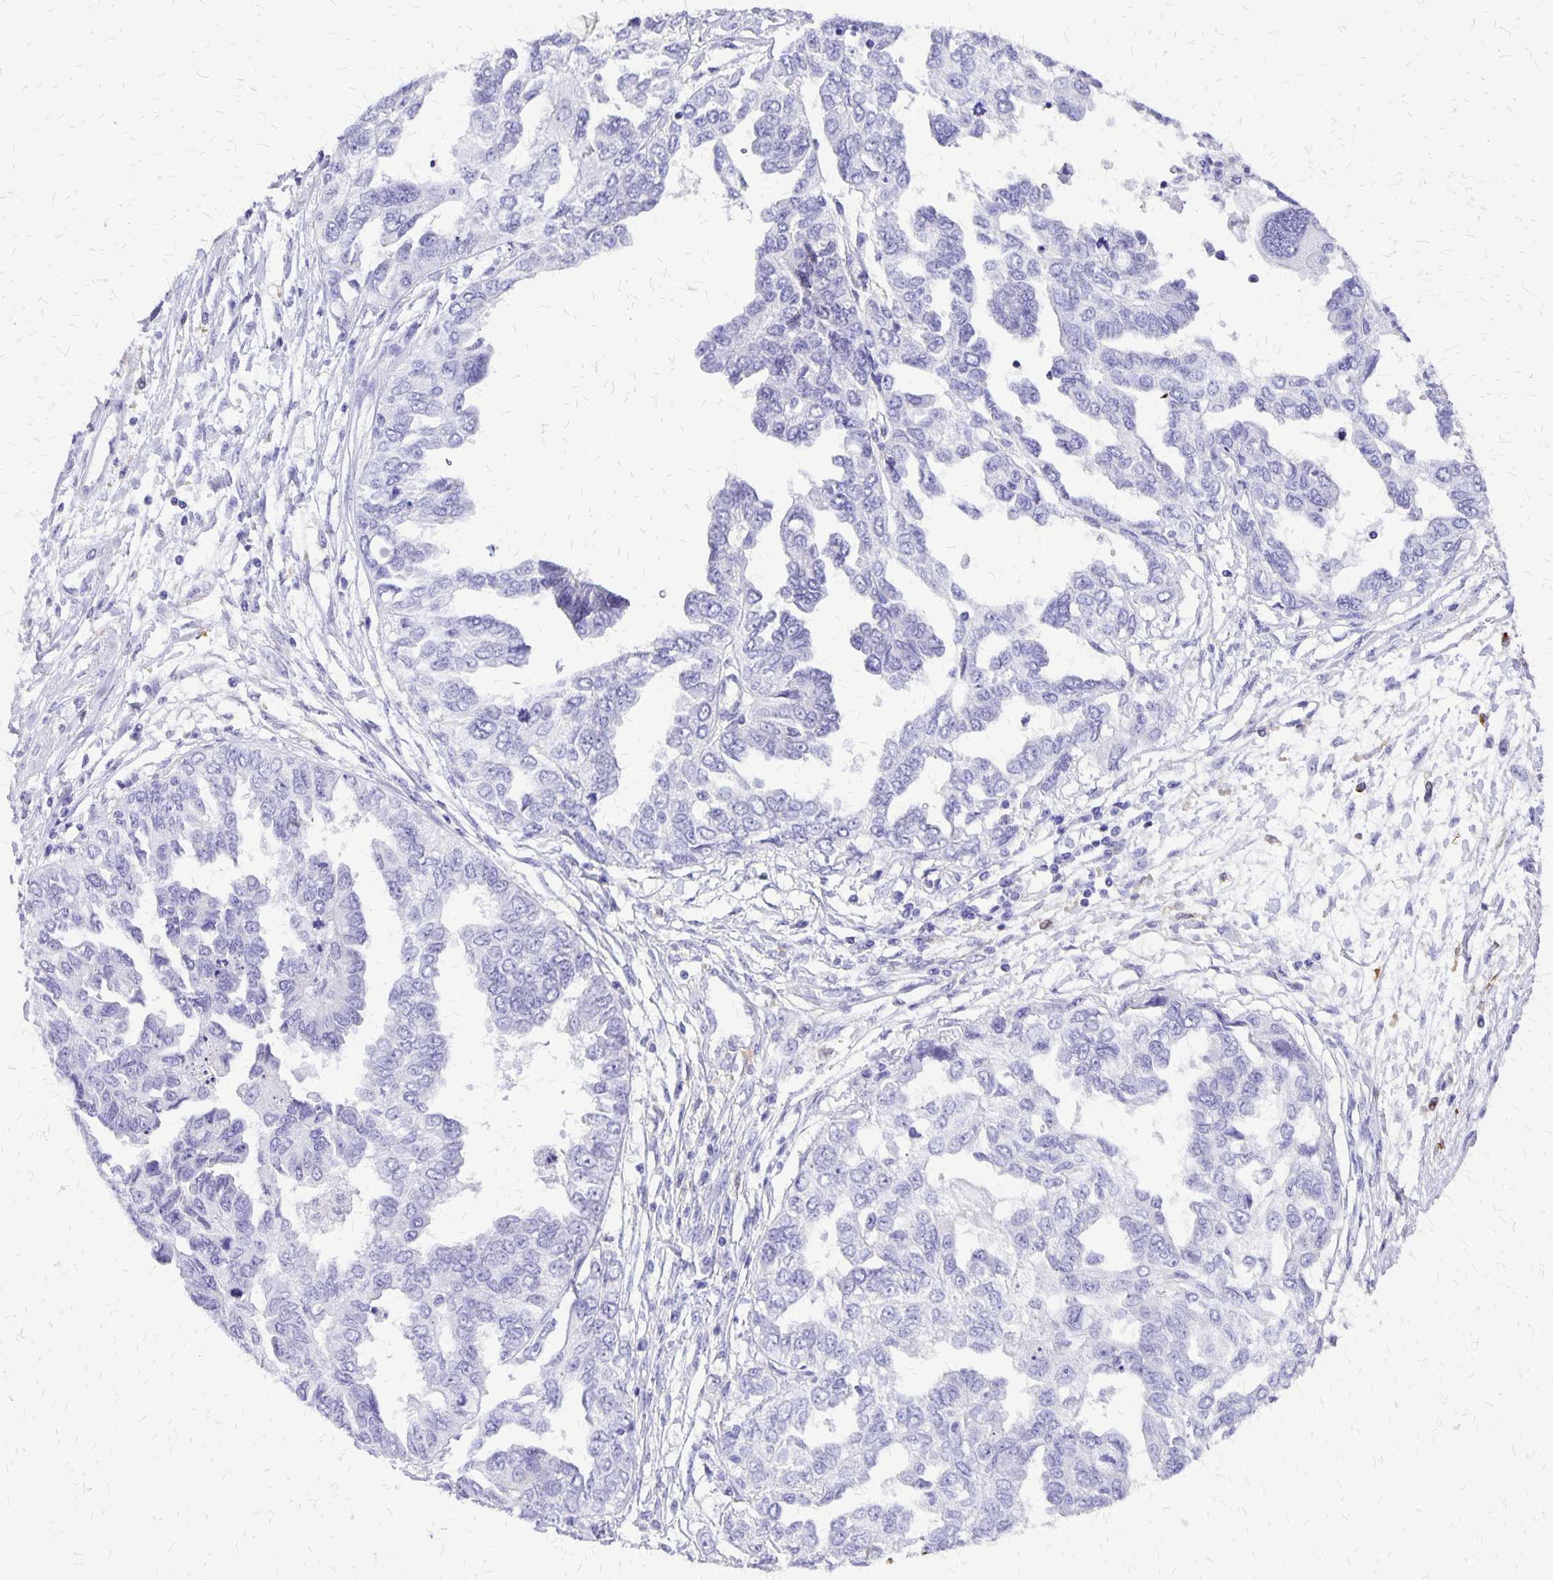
{"staining": {"intensity": "negative", "quantity": "none", "location": "none"}, "tissue": "ovarian cancer", "cell_type": "Tumor cells", "image_type": "cancer", "snomed": [{"axis": "morphology", "description": "Cystadenocarcinoma, serous, NOS"}, {"axis": "topography", "description": "Ovary"}], "caption": "Tumor cells show no significant protein staining in ovarian cancer (serous cystadenocarcinoma).", "gene": "SLC13A2", "patient": {"sex": "female", "age": 53}}